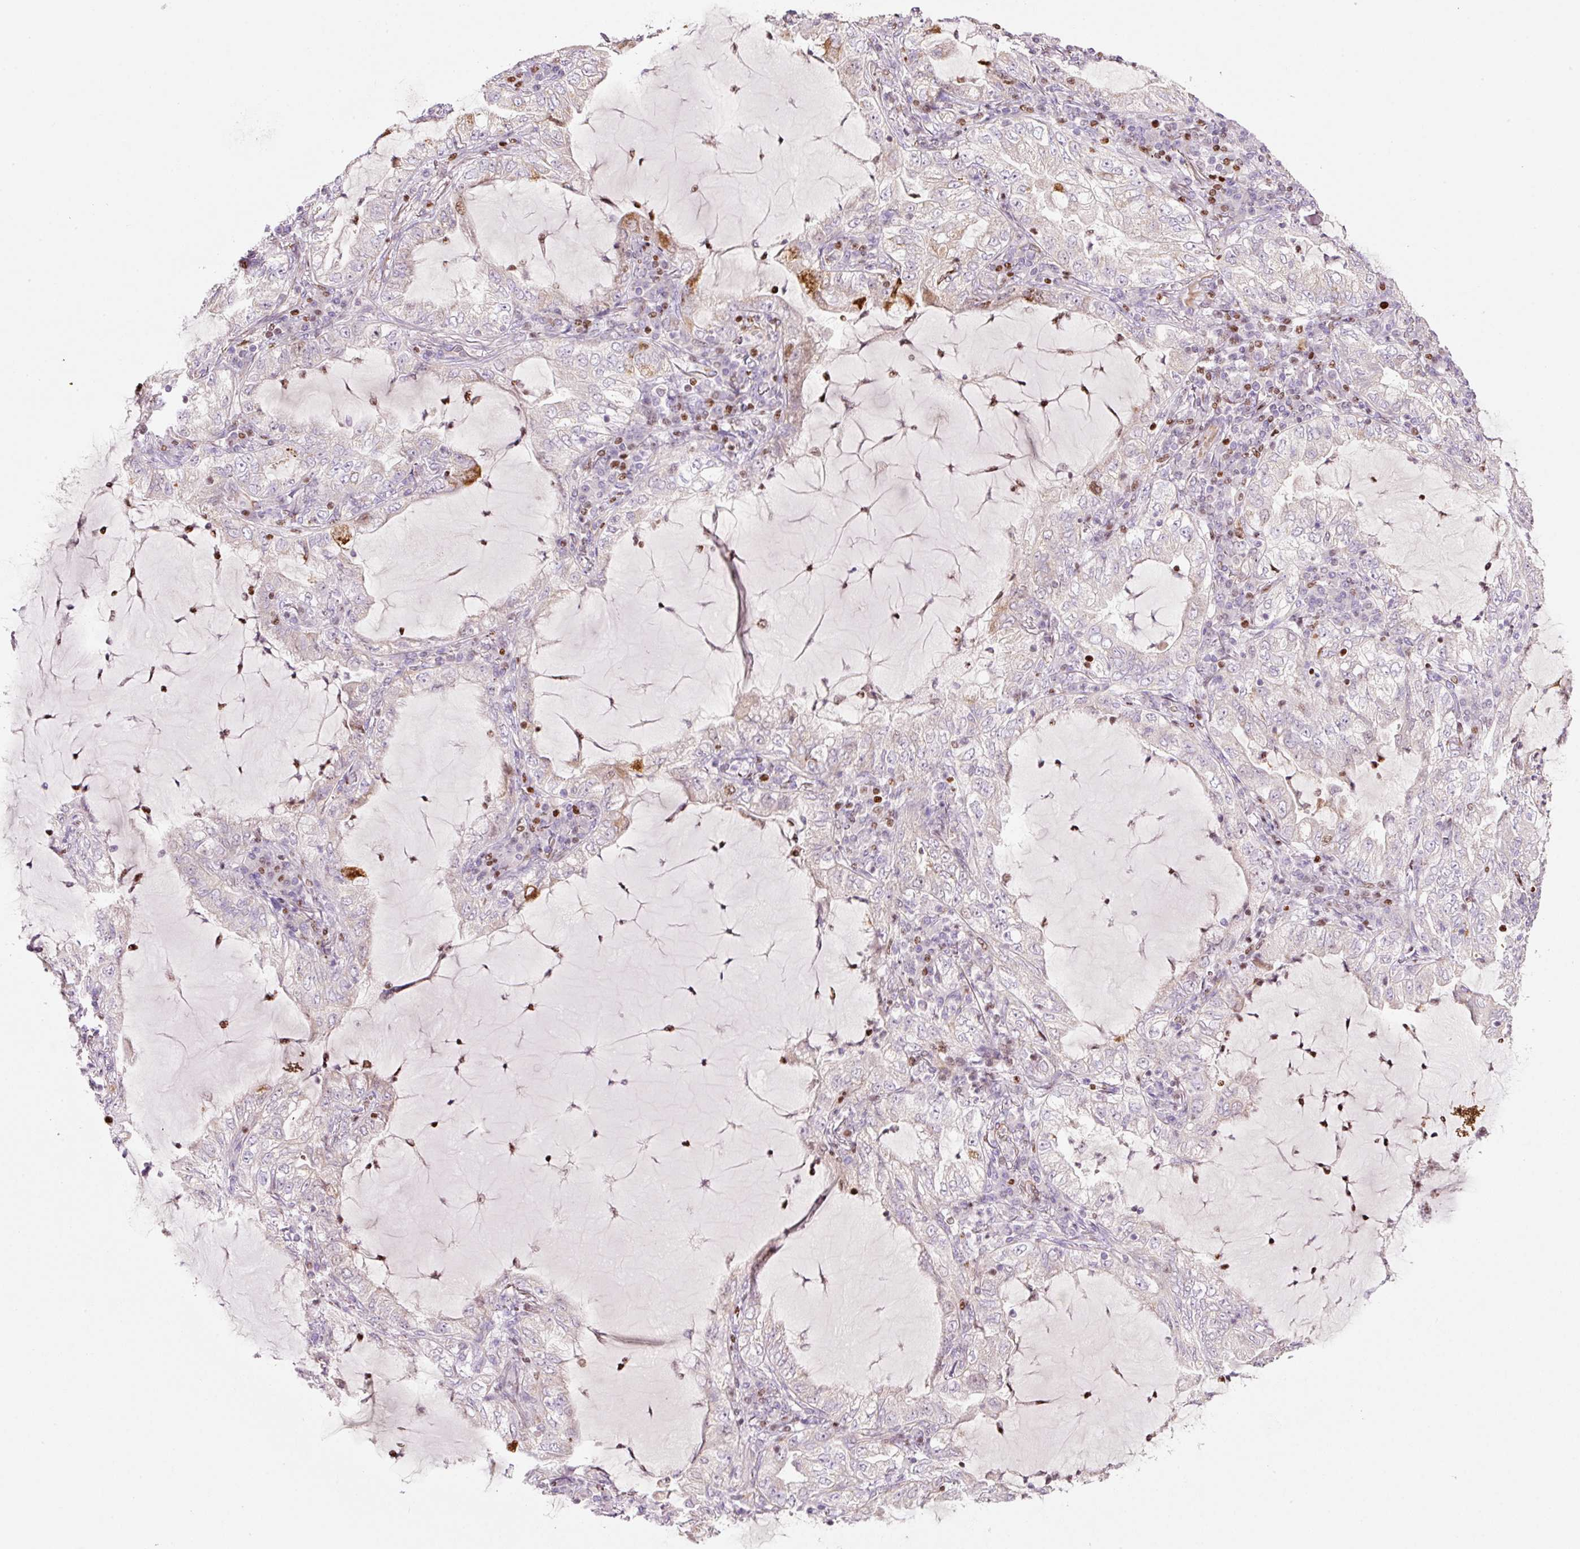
{"staining": {"intensity": "negative", "quantity": "none", "location": "none"}, "tissue": "lung cancer", "cell_type": "Tumor cells", "image_type": "cancer", "snomed": [{"axis": "morphology", "description": "Adenocarcinoma, NOS"}, {"axis": "topography", "description": "Lung"}], "caption": "Histopathology image shows no protein expression in tumor cells of adenocarcinoma (lung) tissue. (Stains: DAB (3,3'-diaminobenzidine) IHC with hematoxylin counter stain, Microscopy: brightfield microscopy at high magnification).", "gene": "TMEM8B", "patient": {"sex": "female", "age": 73}}